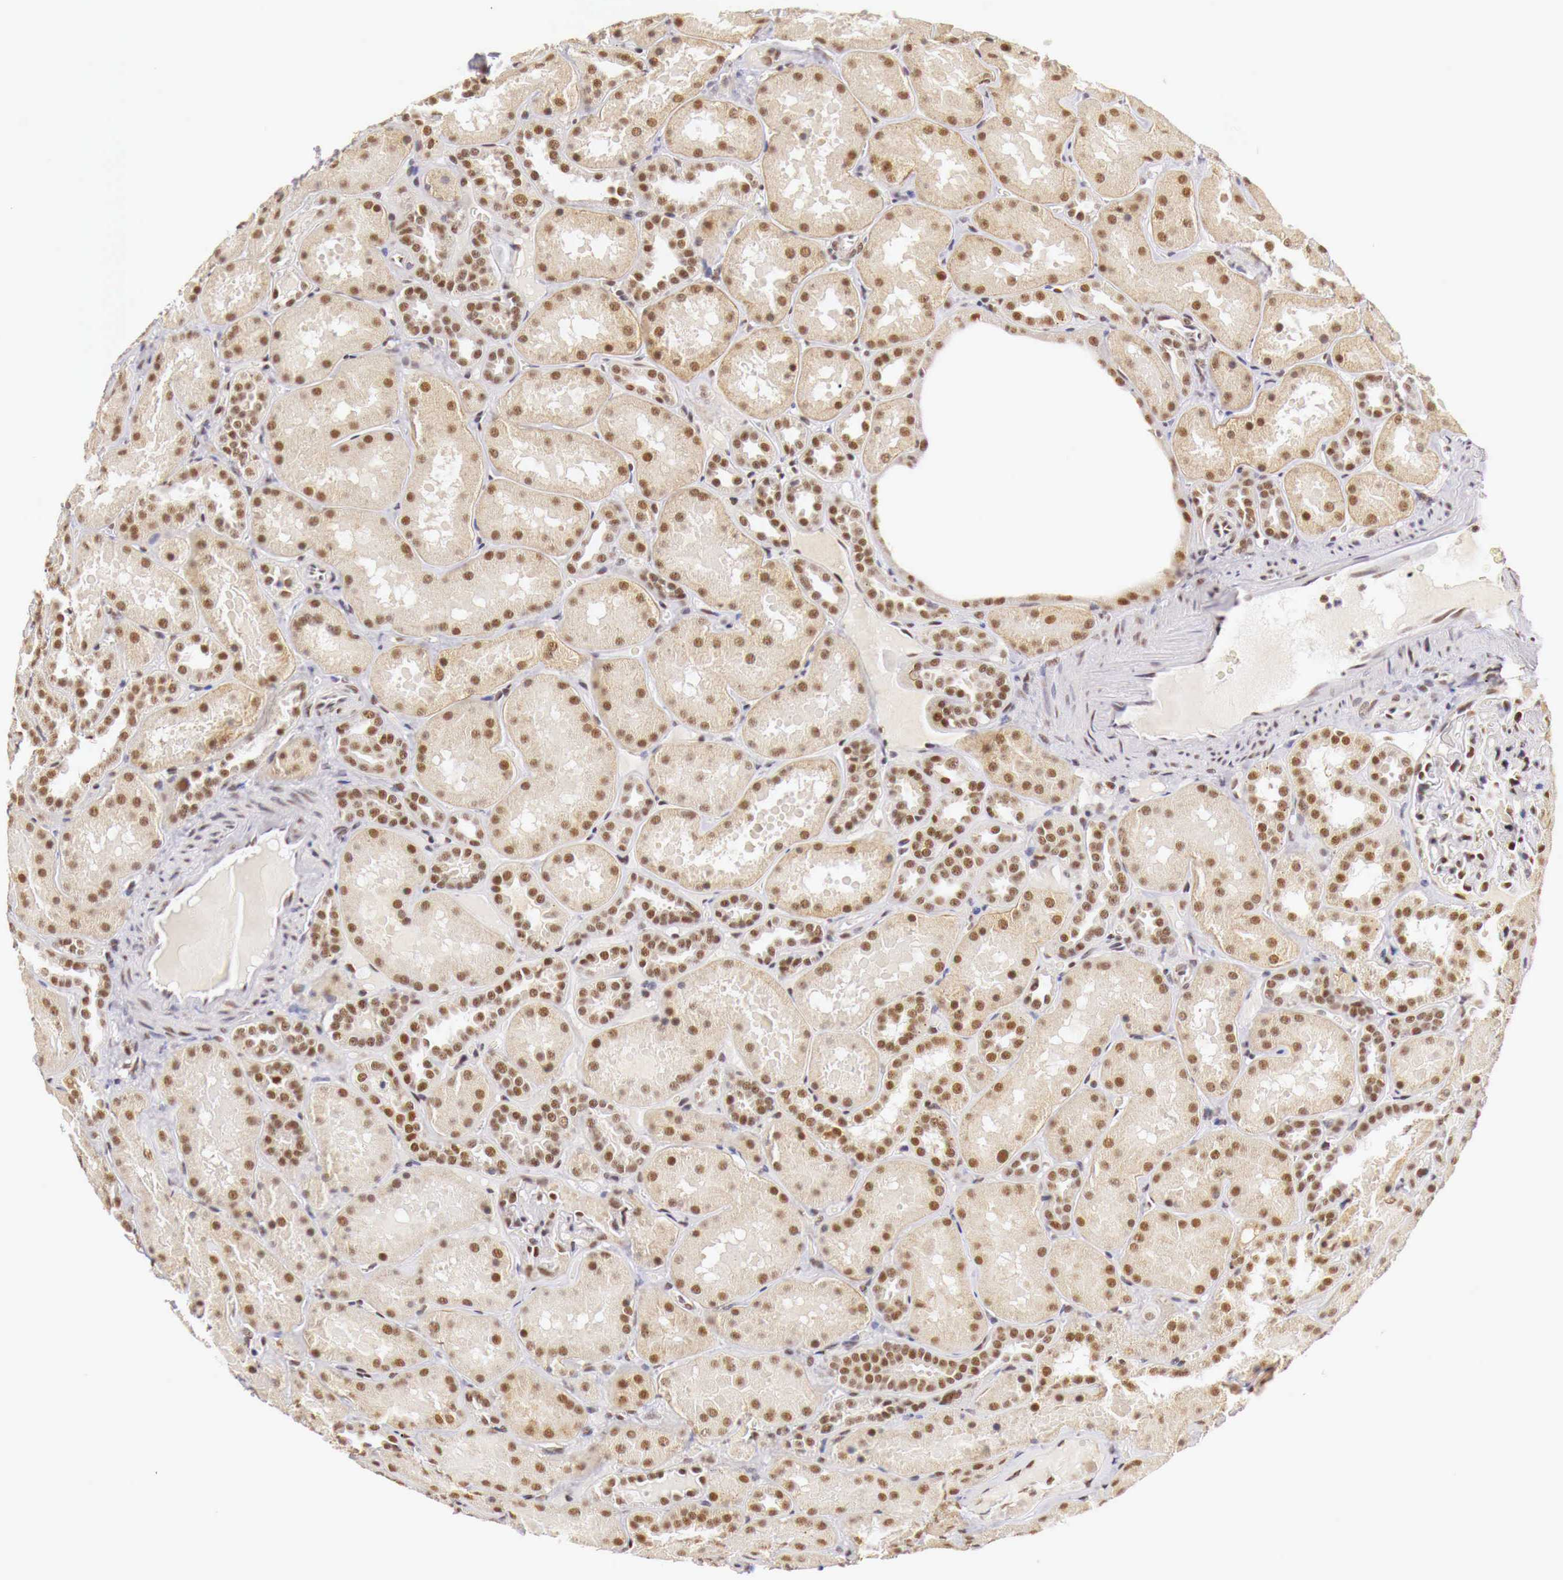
{"staining": {"intensity": "moderate", "quantity": "25%-75%", "location": "nuclear"}, "tissue": "kidney", "cell_type": "Cells in glomeruli", "image_type": "normal", "snomed": [{"axis": "morphology", "description": "Normal tissue, NOS"}, {"axis": "topography", "description": "Kidney"}], "caption": "Brown immunohistochemical staining in unremarkable human kidney exhibits moderate nuclear expression in approximately 25%-75% of cells in glomeruli.", "gene": "GPKOW", "patient": {"sex": "female", "age": 52}}